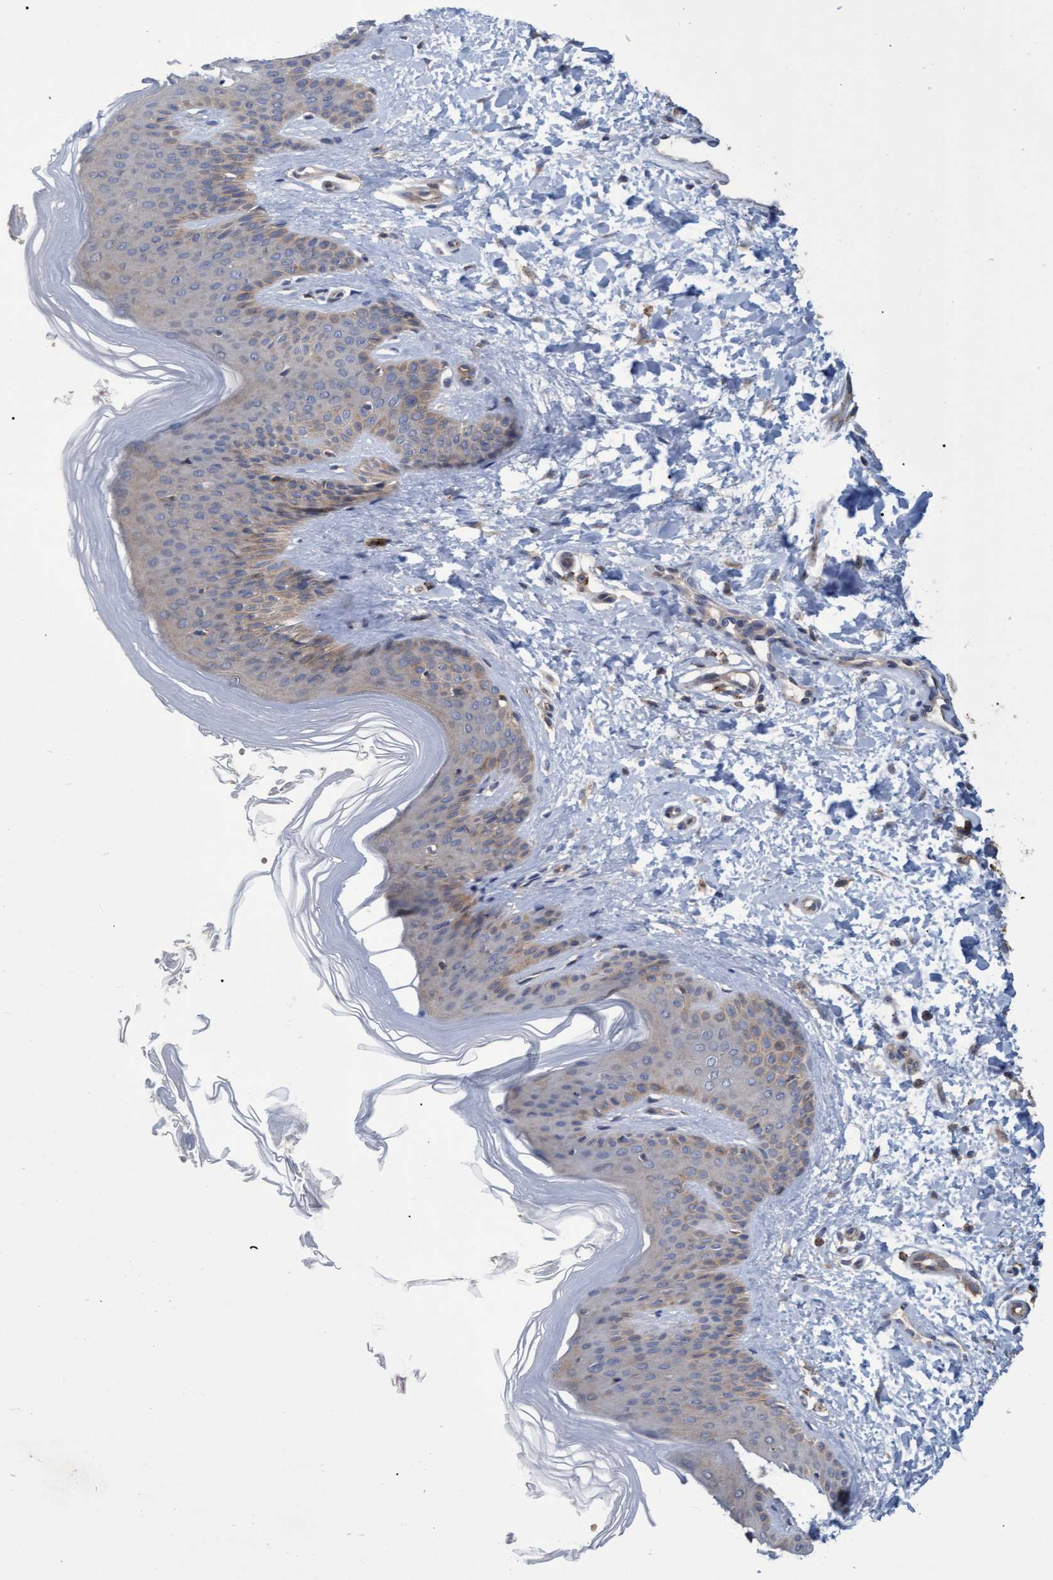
{"staining": {"intensity": "negative", "quantity": "none", "location": "none"}, "tissue": "skin", "cell_type": "Fibroblasts", "image_type": "normal", "snomed": [{"axis": "morphology", "description": "Normal tissue, NOS"}, {"axis": "morphology", "description": "Malignant melanoma, Metastatic site"}, {"axis": "topography", "description": "Skin"}], "caption": "High magnification brightfield microscopy of normal skin stained with DAB (brown) and counterstained with hematoxylin (blue): fibroblasts show no significant expression.", "gene": "NAA15", "patient": {"sex": "male", "age": 41}}